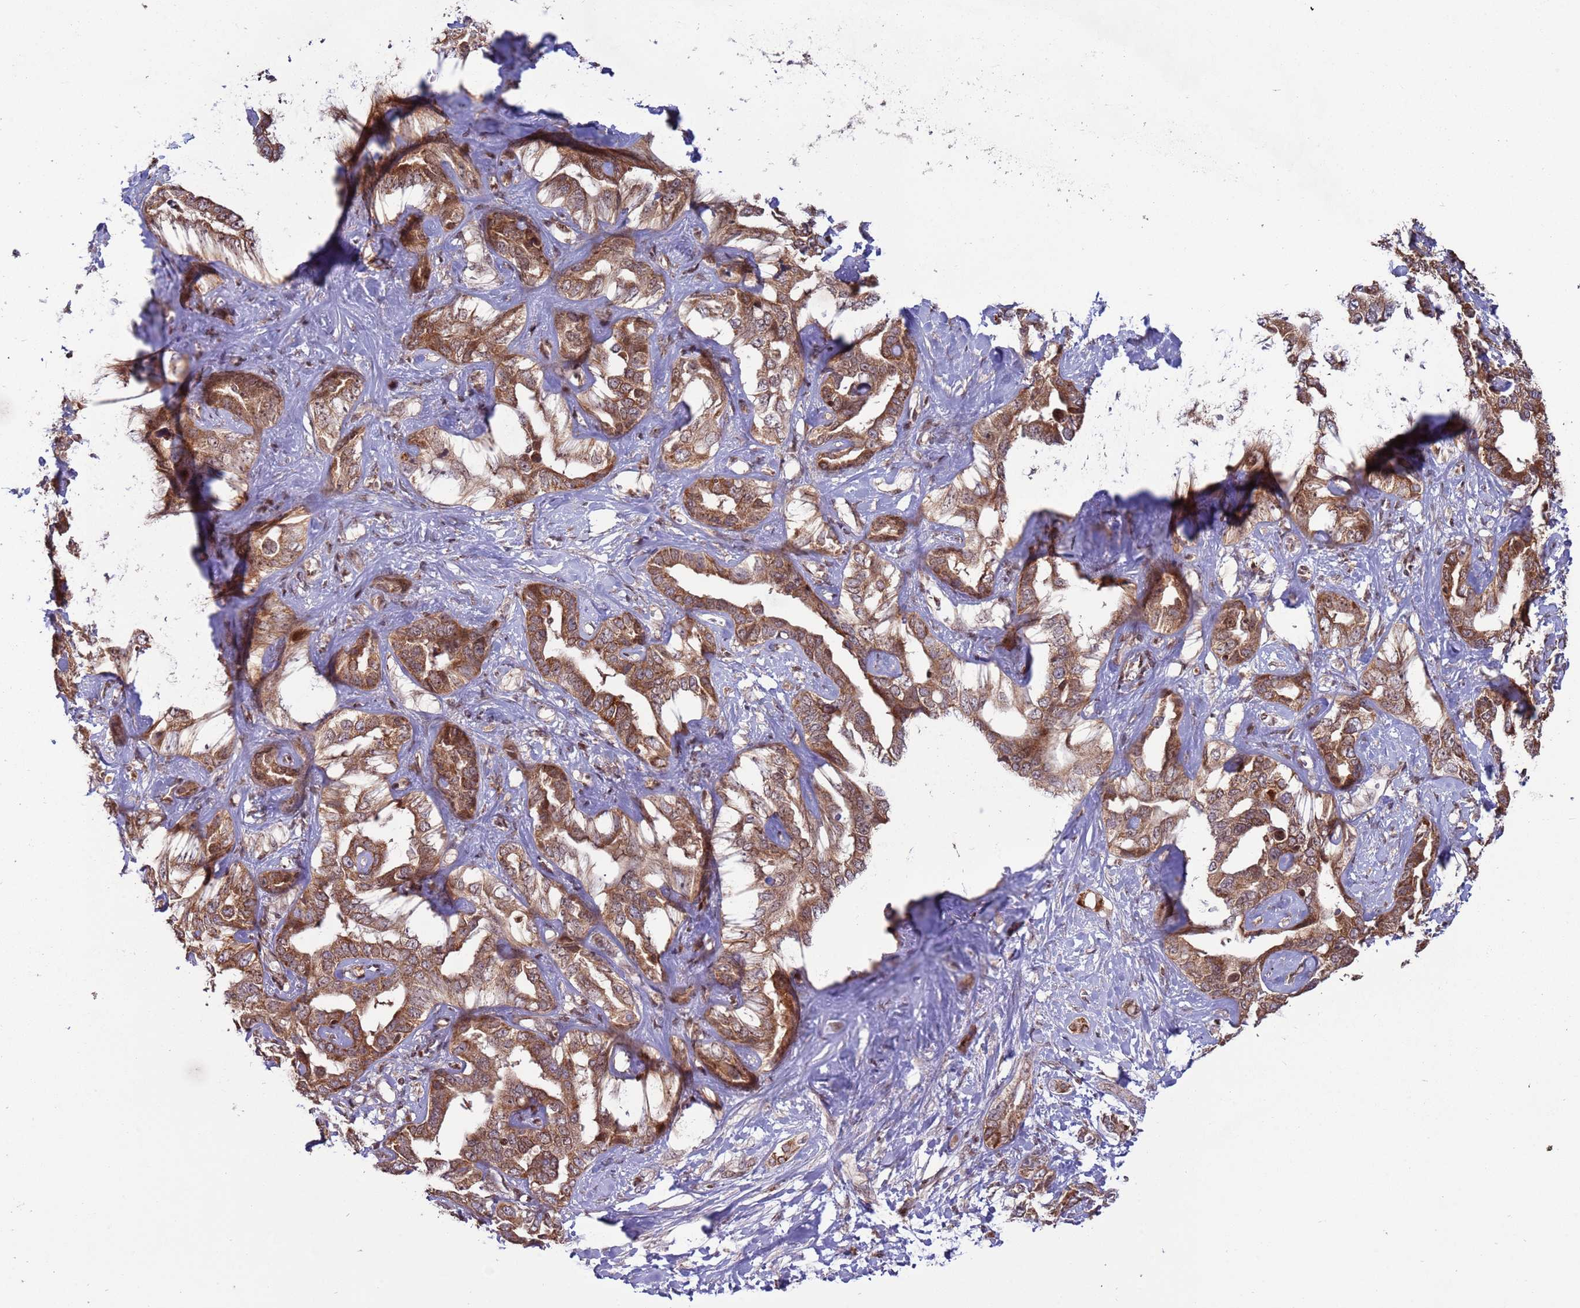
{"staining": {"intensity": "moderate", "quantity": ">75%", "location": "cytoplasmic/membranous"}, "tissue": "liver cancer", "cell_type": "Tumor cells", "image_type": "cancer", "snomed": [{"axis": "morphology", "description": "Cholangiocarcinoma"}, {"axis": "topography", "description": "Liver"}], "caption": "Immunohistochemical staining of liver cancer (cholangiocarcinoma) shows medium levels of moderate cytoplasmic/membranous staining in approximately >75% of tumor cells.", "gene": "RCOR2", "patient": {"sex": "male", "age": 59}}